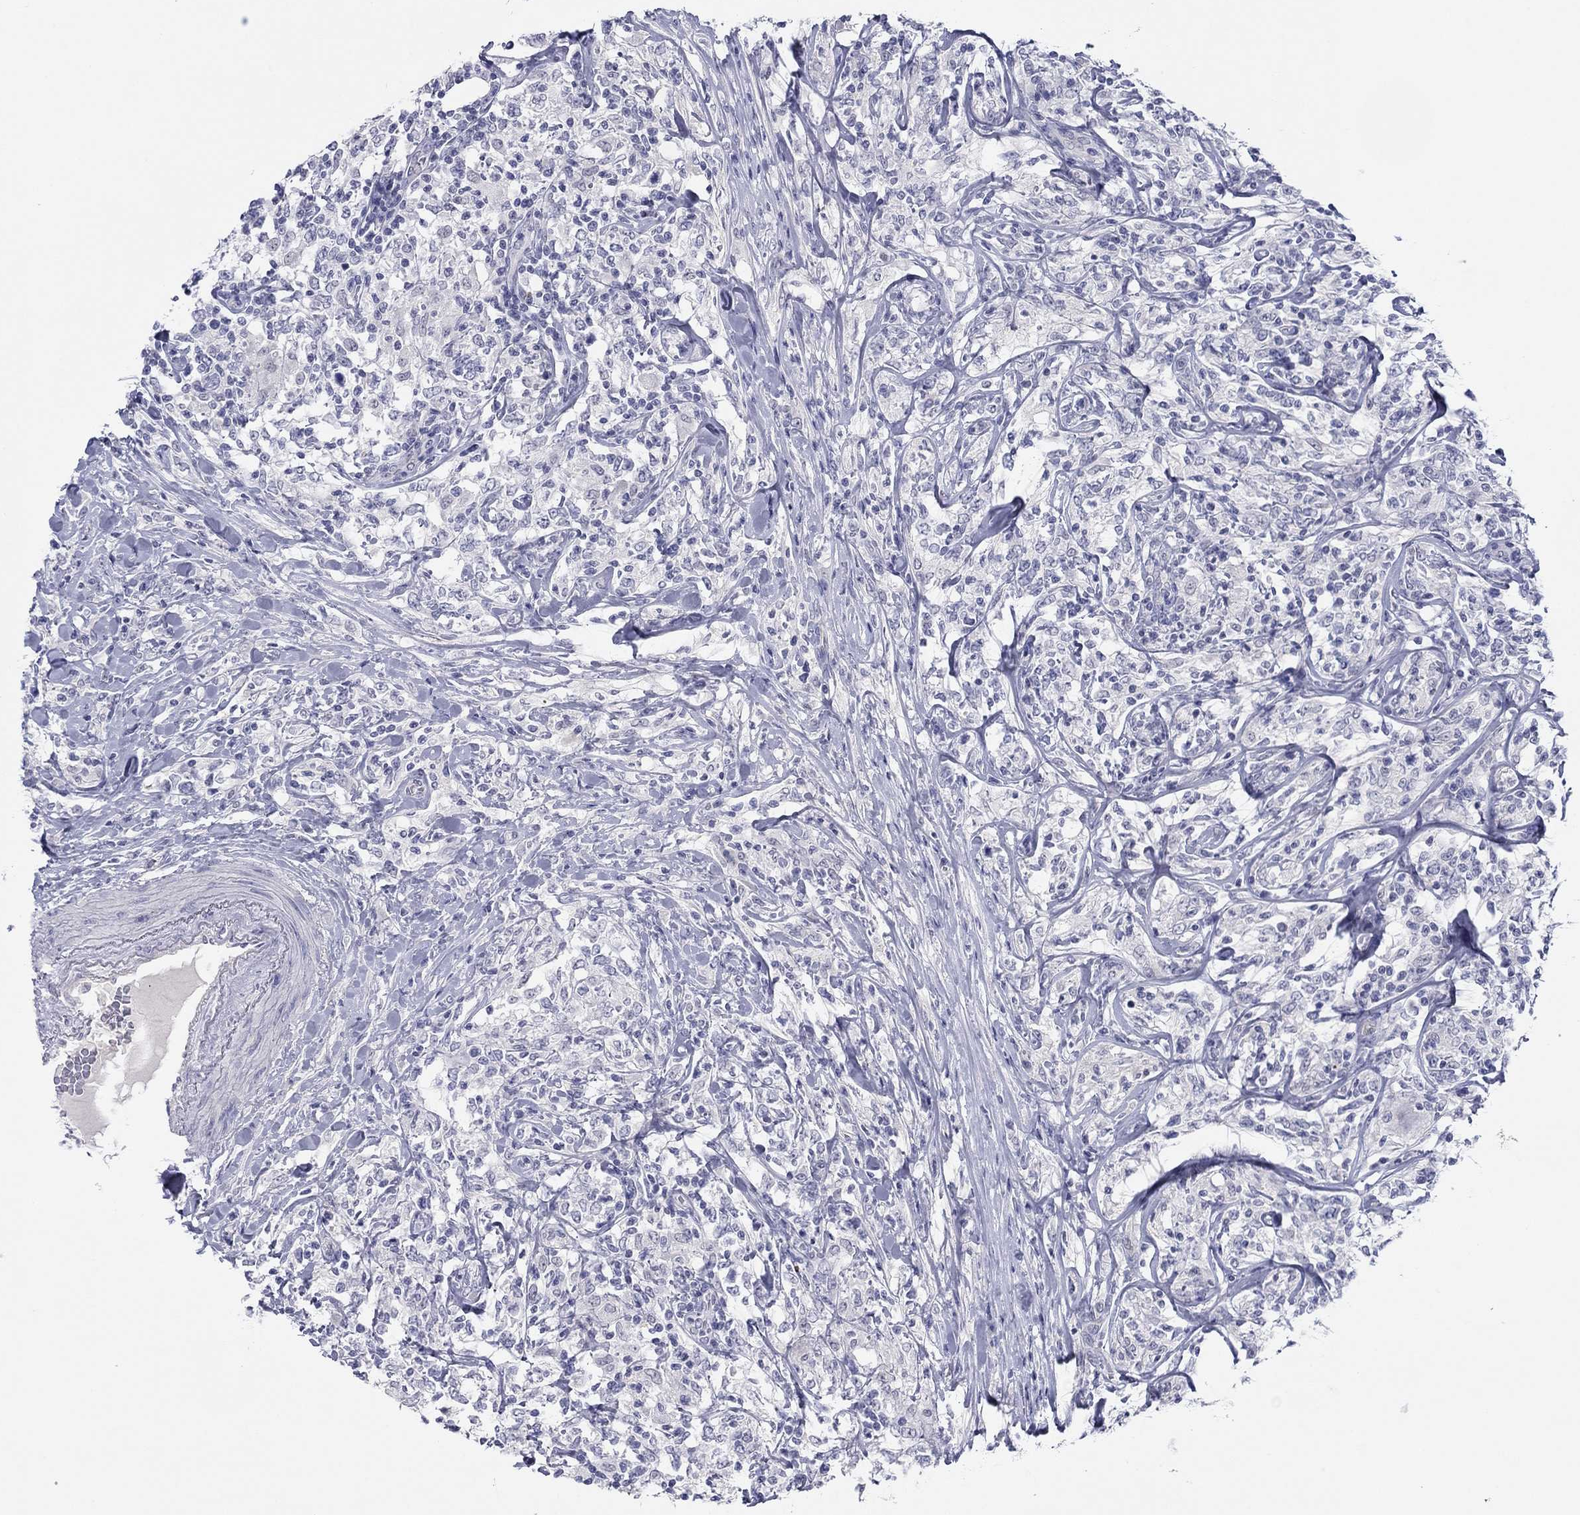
{"staining": {"intensity": "negative", "quantity": "none", "location": "none"}, "tissue": "lymphoma", "cell_type": "Tumor cells", "image_type": "cancer", "snomed": [{"axis": "morphology", "description": "Malignant lymphoma, non-Hodgkin's type, High grade"}, {"axis": "topography", "description": "Lymph node"}], "caption": "Immunohistochemical staining of human lymphoma demonstrates no significant expression in tumor cells.", "gene": "PLS1", "patient": {"sex": "female", "age": 84}}